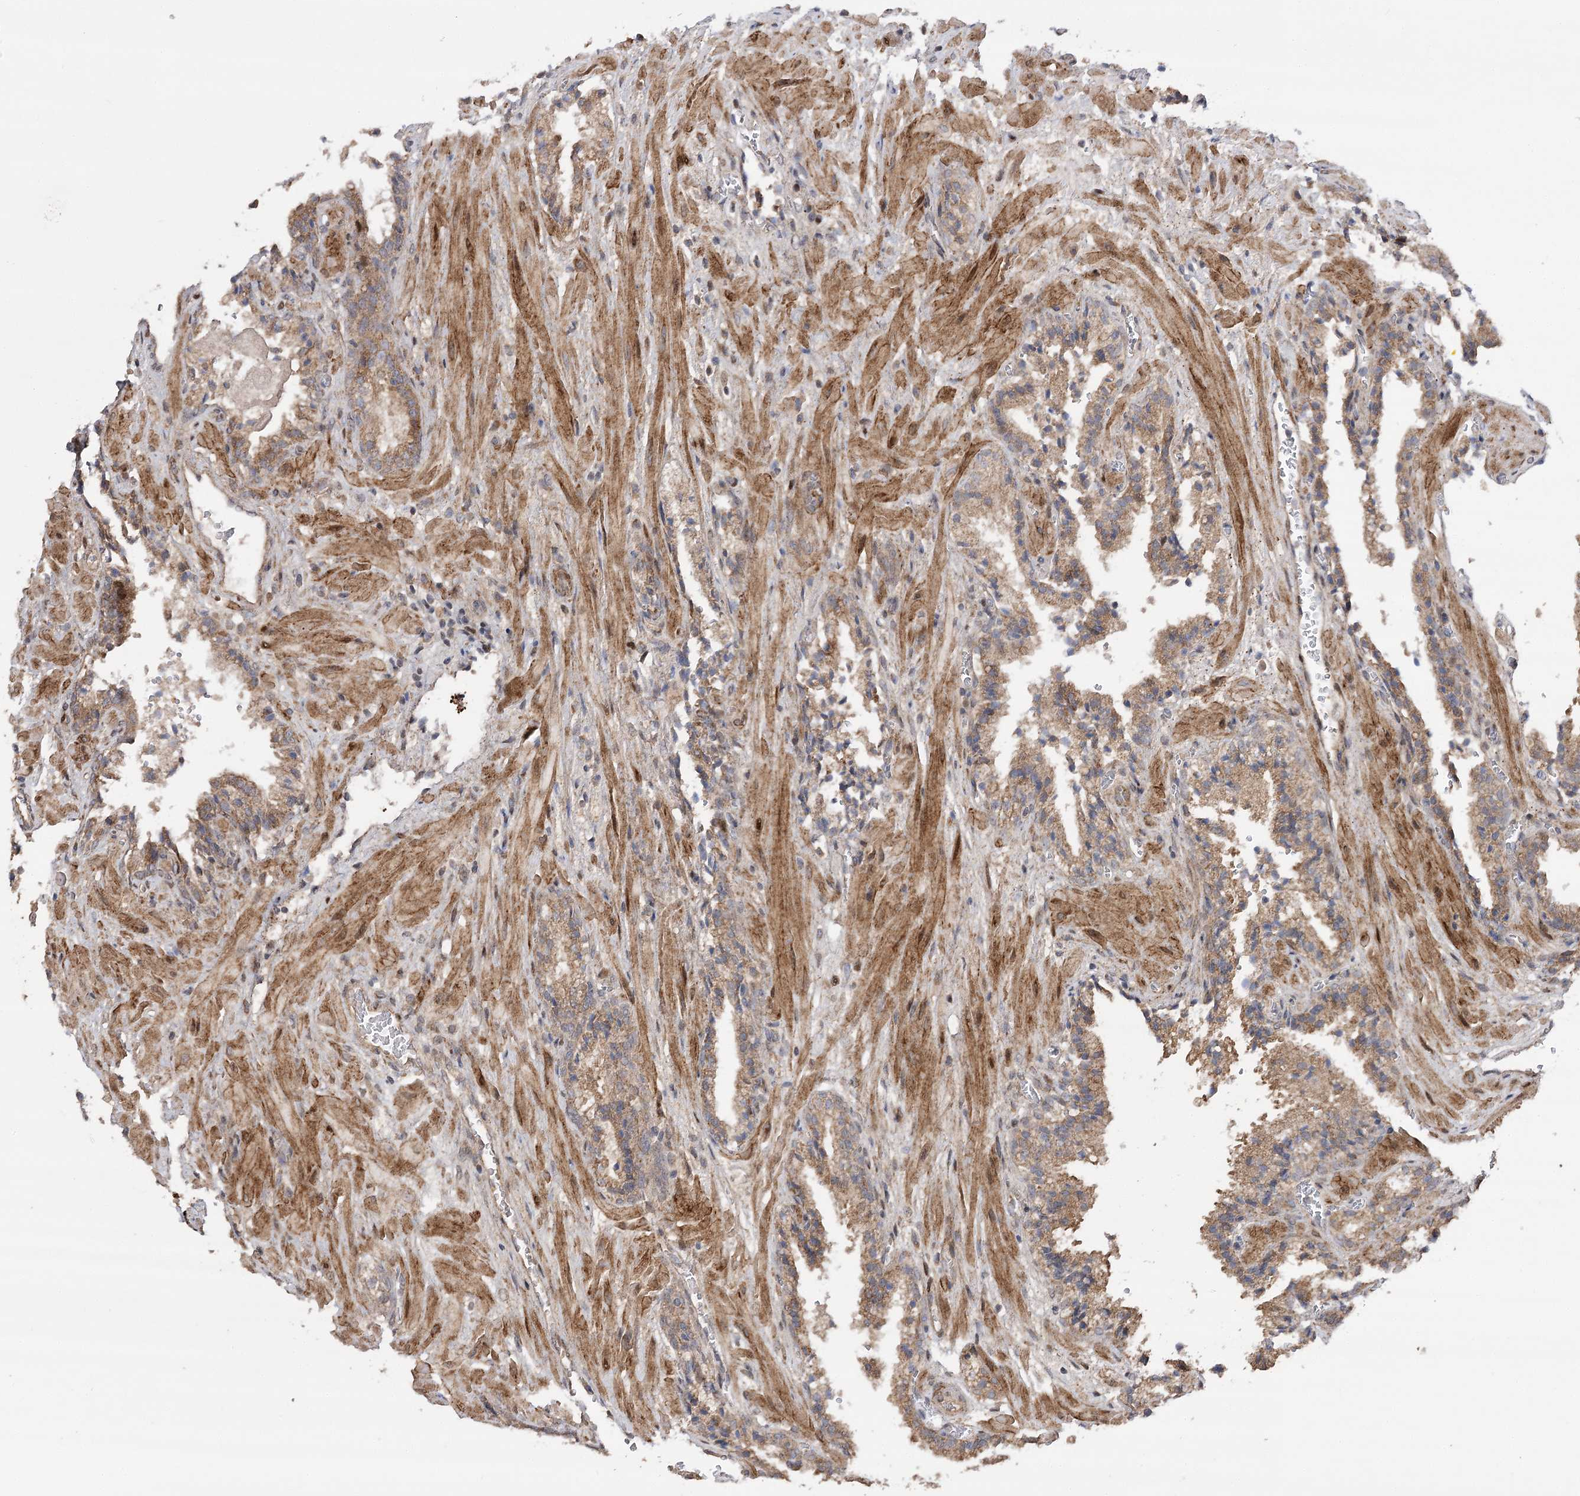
{"staining": {"intensity": "moderate", "quantity": ">75%", "location": "cytoplasmic/membranous"}, "tissue": "prostate cancer", "cell_type": "Tumor cells", "image_type": "cancer", "snomed": [{"axis": "morphology", "description": "Adenocarcinoma, High grade"}, {"axis": "topography", "description": "Prostate"}], "caption": "A high-resolution photomicrograph shows IHC staining of prostate high-grade adenocarcinoma, which demonstrates moderate cytoplasmic/membranous positivity in approximately >75% of tumor cells.", "gene": "OBSL1", "patient": {"sex": "male", "age": 58}}